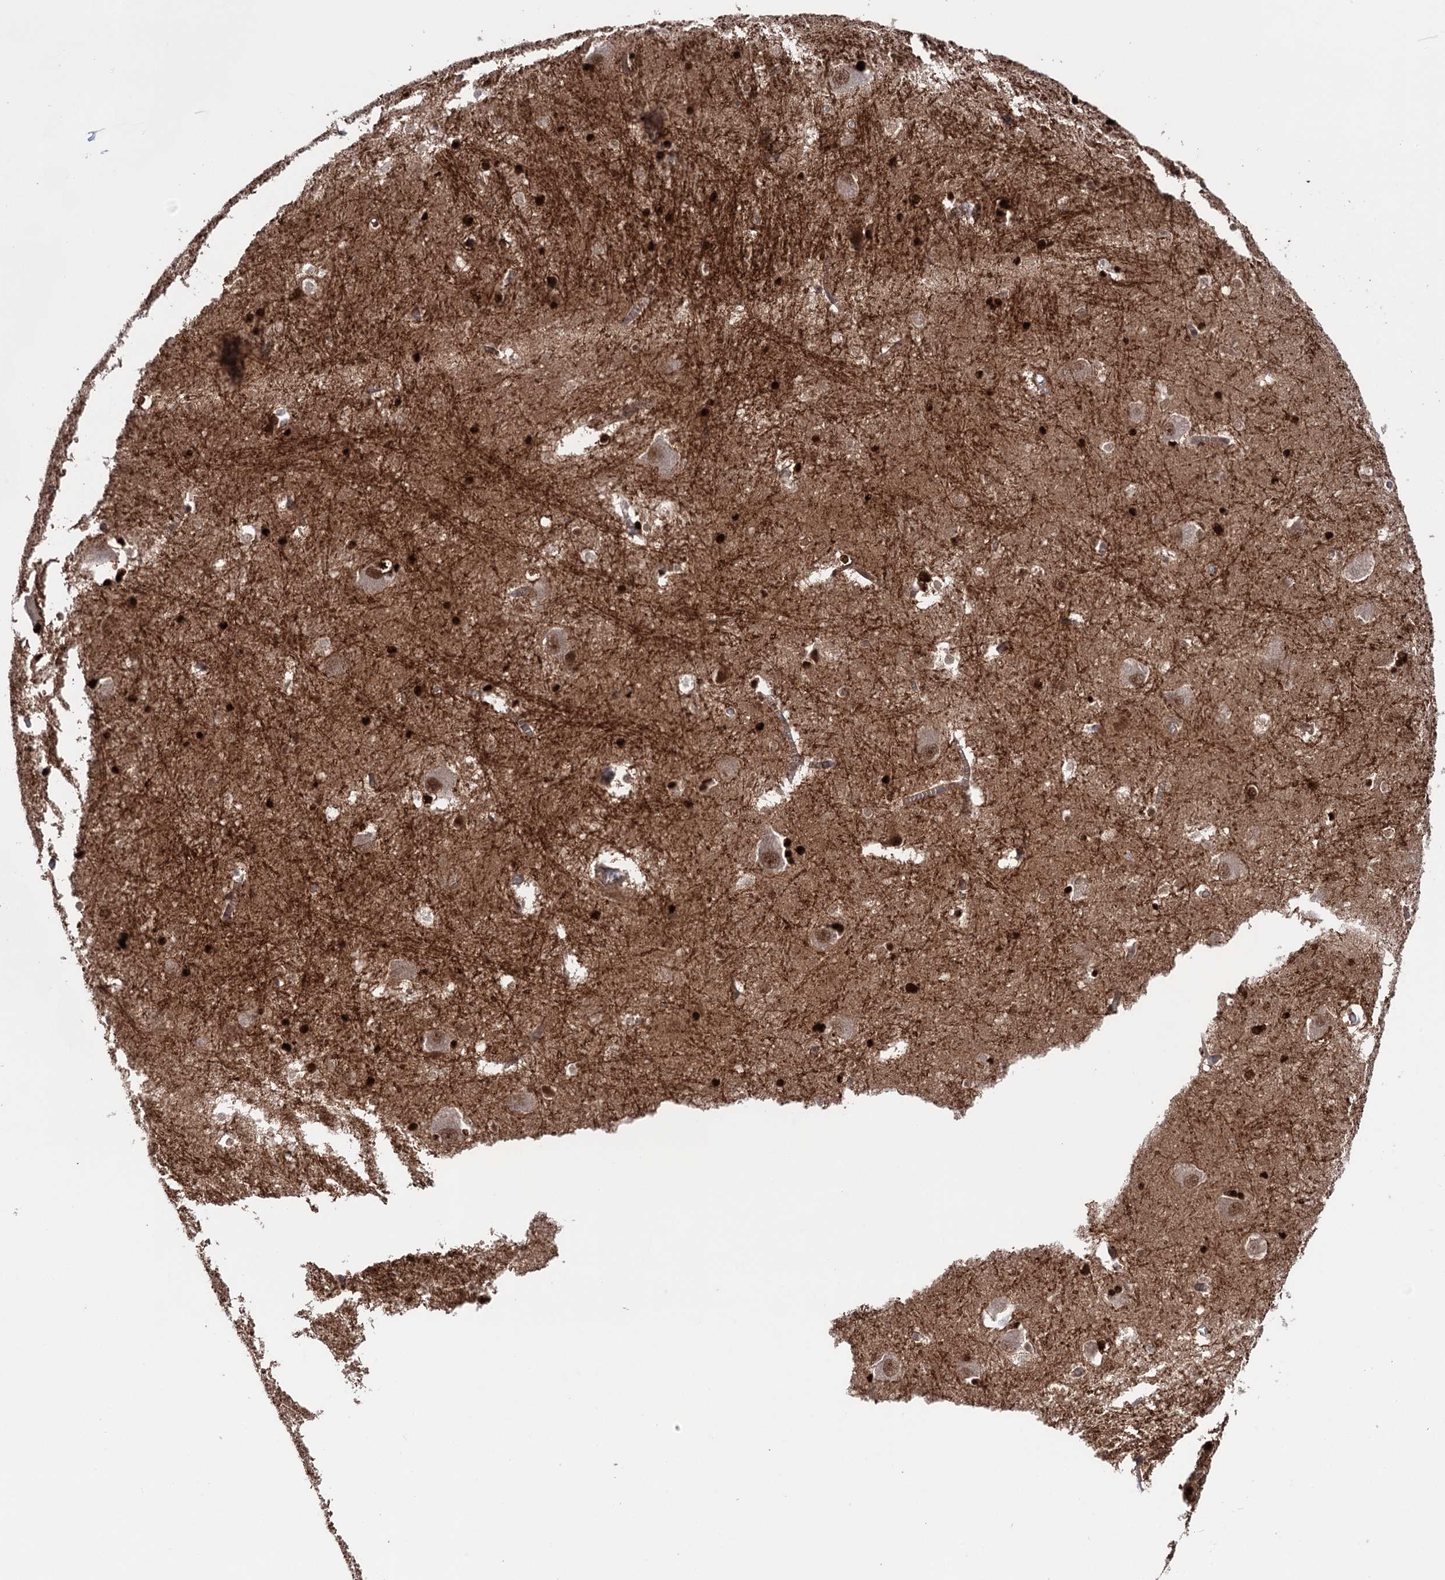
{"staining": {"intensity": "strong", "quantity": "25%-75%", "location": "cytoplasmic/membranous,nuclear"}, "tissue": "caudate", "cell_type": "Glial cells", "image_type": "normal", "snomed": [{"axis": "morphology", "description": "Normal tissue, NOS"}, {"axis": "topography", "description": "Lateral ventricle wall"}], "caption": "Immunohistochemical staining of normal human caudate exhibits high levels of strong cytoplasmic/membranous,nuclear staining in approximately 25%-75% of glial cells.", "gene": "FAM53A", "patient": {"sex": "male", "age": 37}}